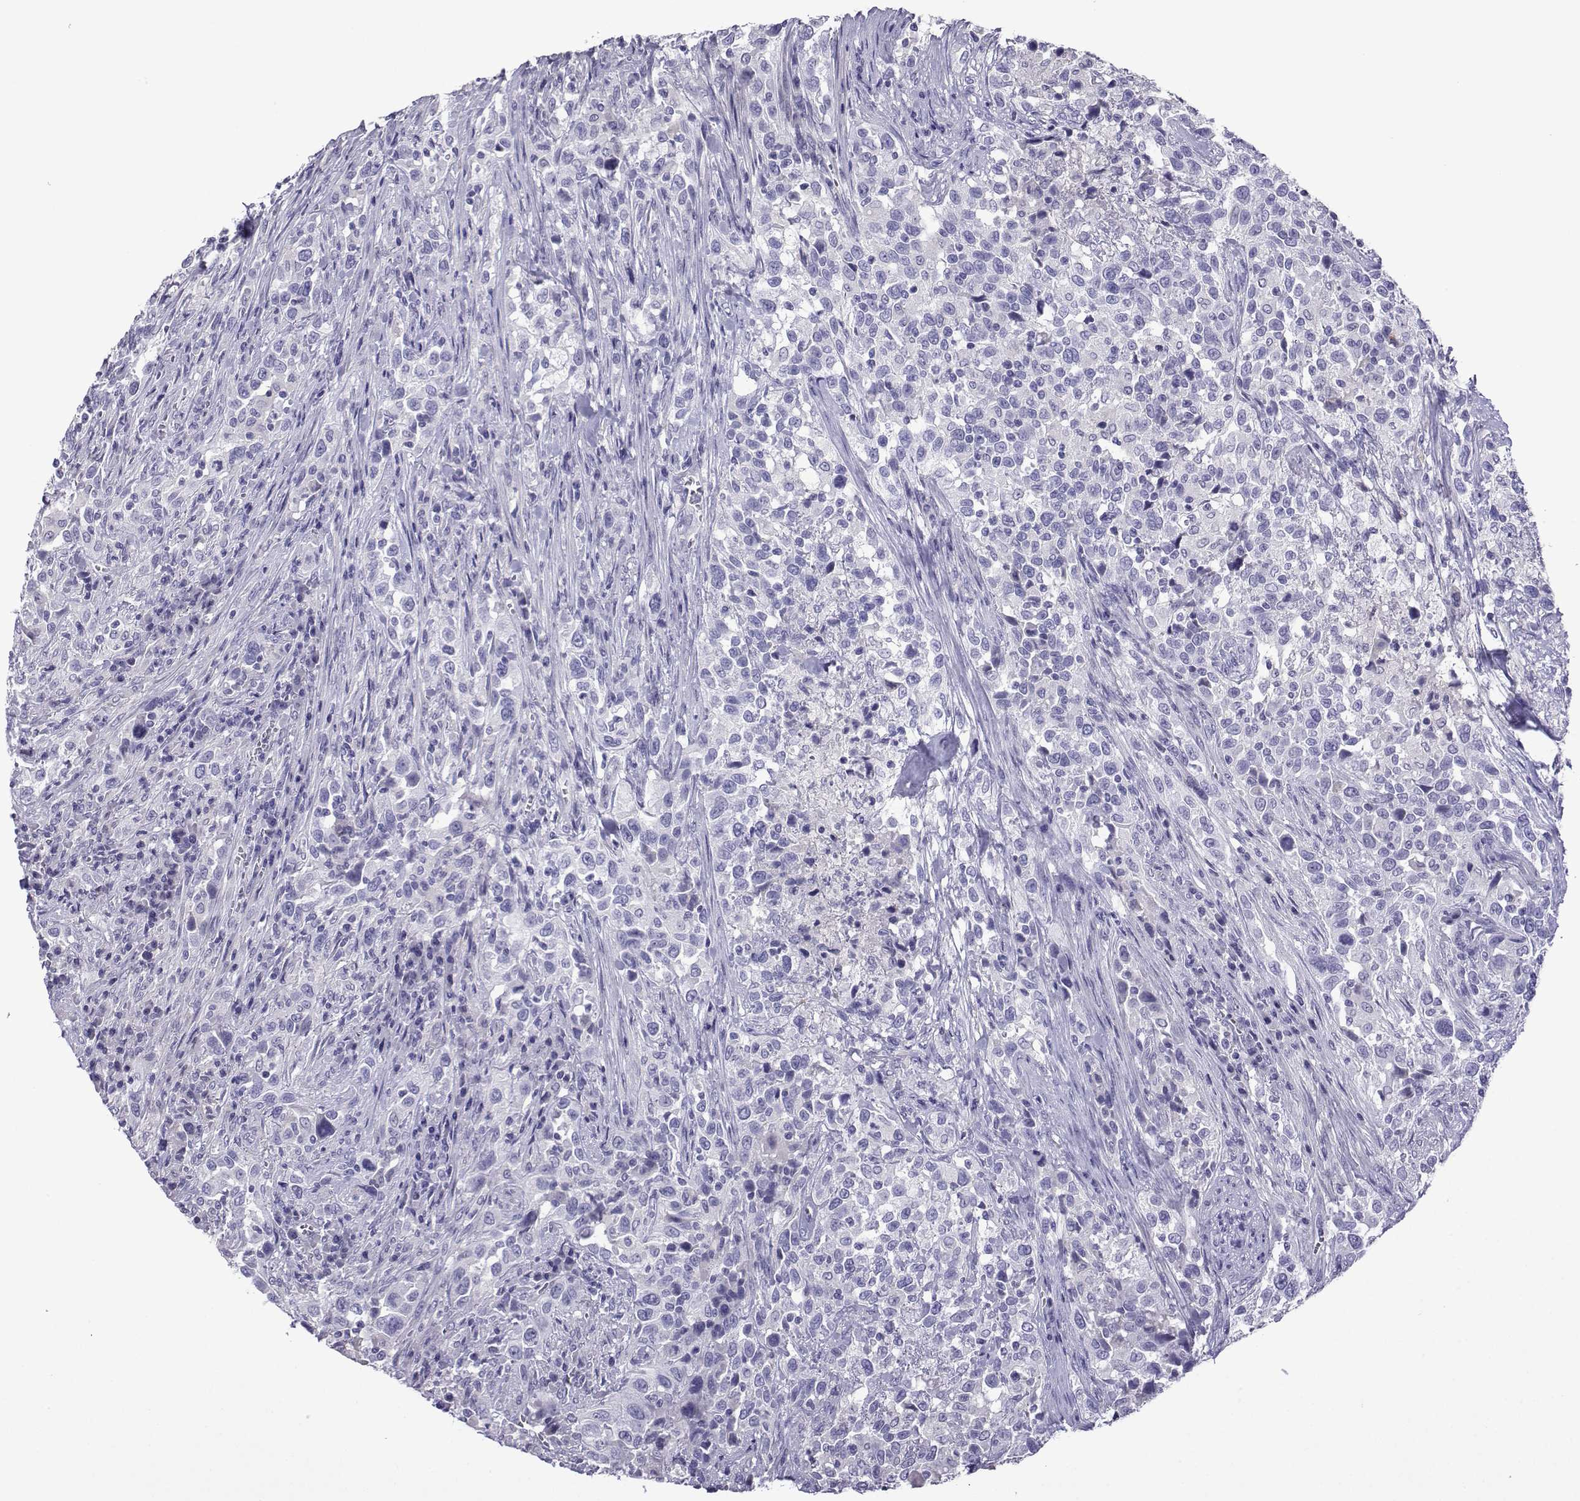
{"staining": {"intensity": "negative", "quantity": "none", "location": "none"}, "tissue": "urothelial cancer", "cell_type": "Tumor cells", "image_type": "cancer", "snomed": [{"axis": "morphology", "description": "Urothelial carcinoma, NOS"}, {"axis": "morphology", "description": "Urothelial carcinoma, High grade"}, {"axis": "topography", "description": "Urinary bladder"}], "caption": "Urothelial carcinoma (high-grade) was stained to show a protein in brown. There is no significant positivity in tumor cells.", "gene": "CFAP70", "patient": {"sex": "female", "age": 64}}